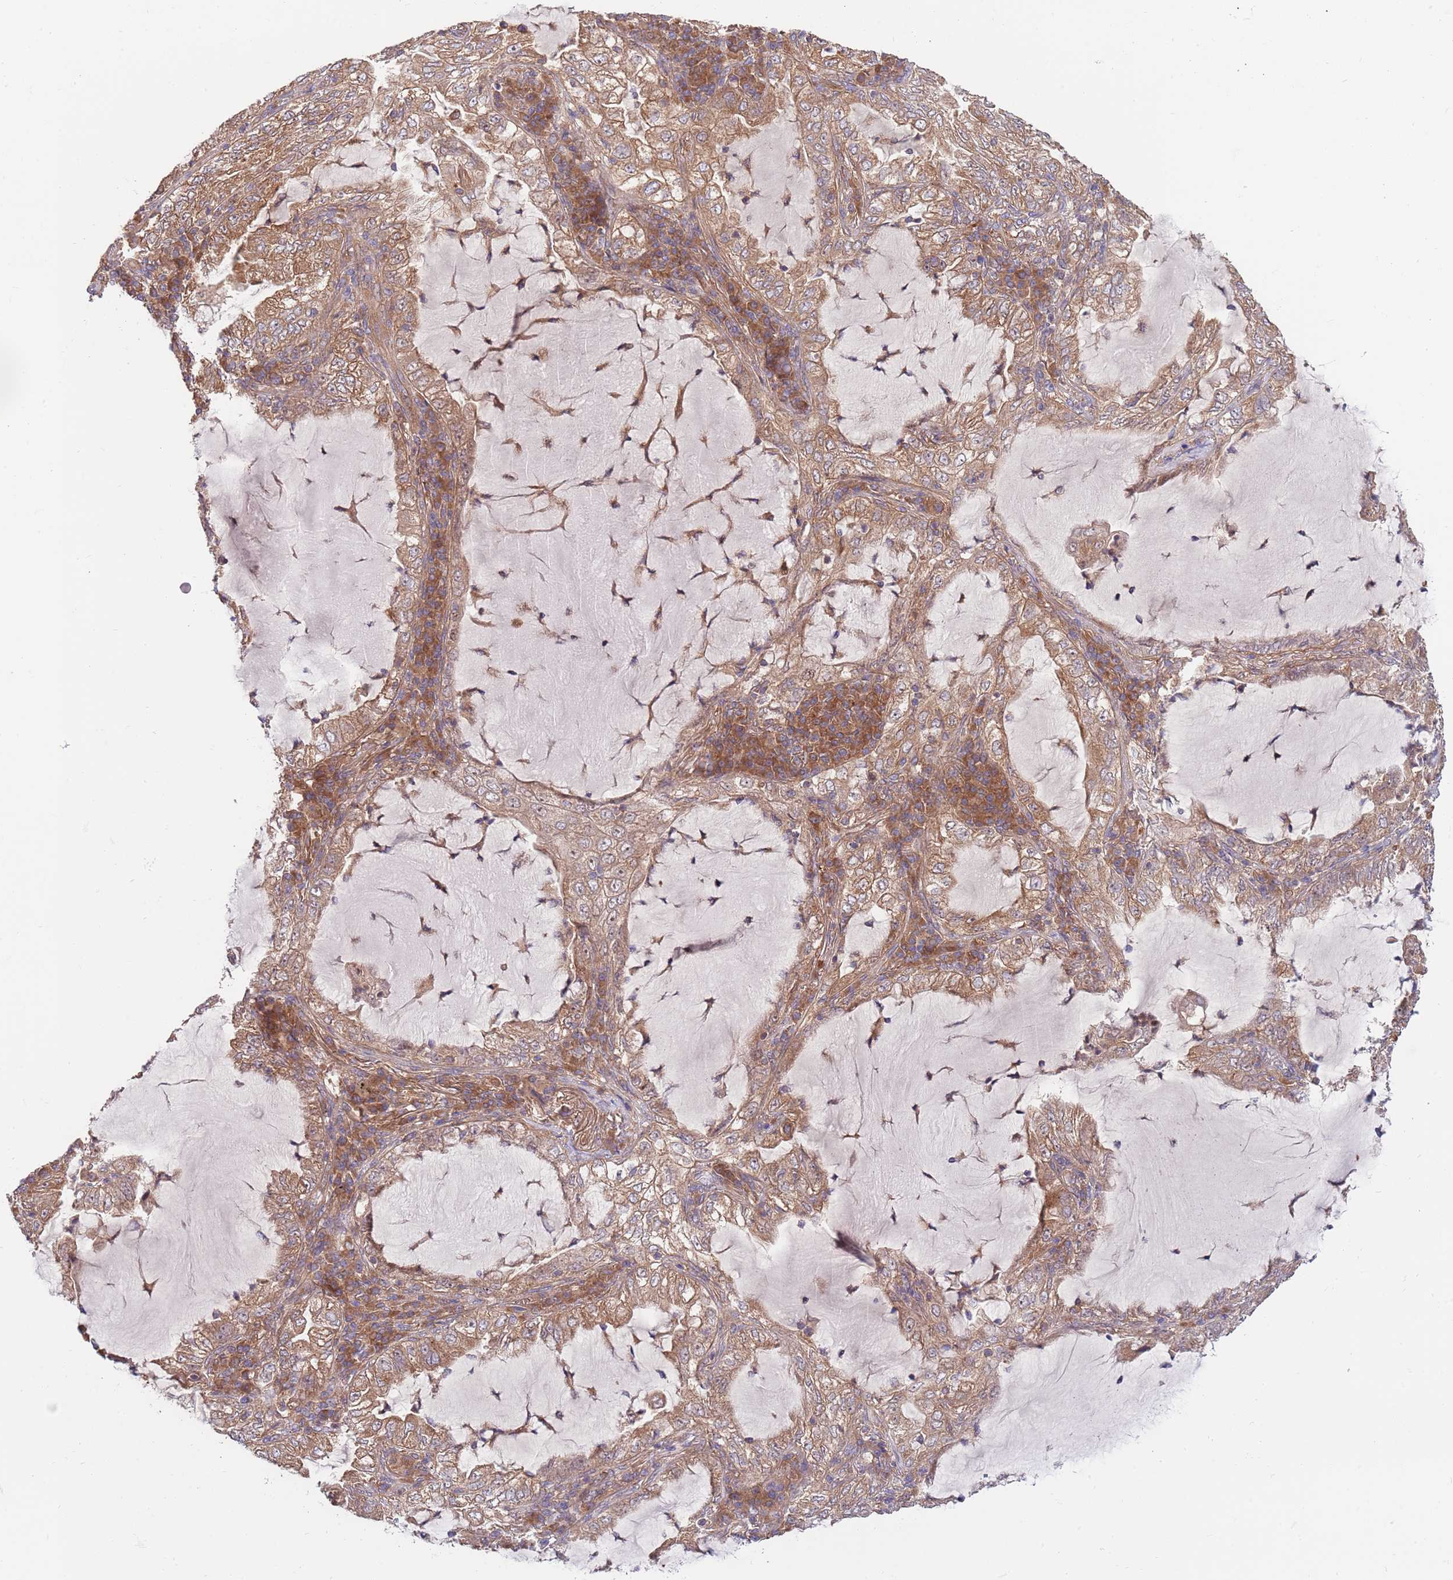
{"staining": {"intensity": "moderate", "quantity": ">75%", "location": "cytoplasmic/membranous"}, "tissue": "lung cancer", "cell_type": "Tumor cells", "image_type": "cancer", "snomed": [{"axis": "morphology", "description": "Adenocarcinoma, NOS"}, {"axis": "topography", "description": "Lung"}], "caption": "Immunohistochemical staining of lung cancer (adenocarcinoma) displays moderate cytoplasmic/membranous protein staining in approximately >75% of tumor cells.", "gene": "EIF3F", "patient": {"sex": "female", "age": 73}}